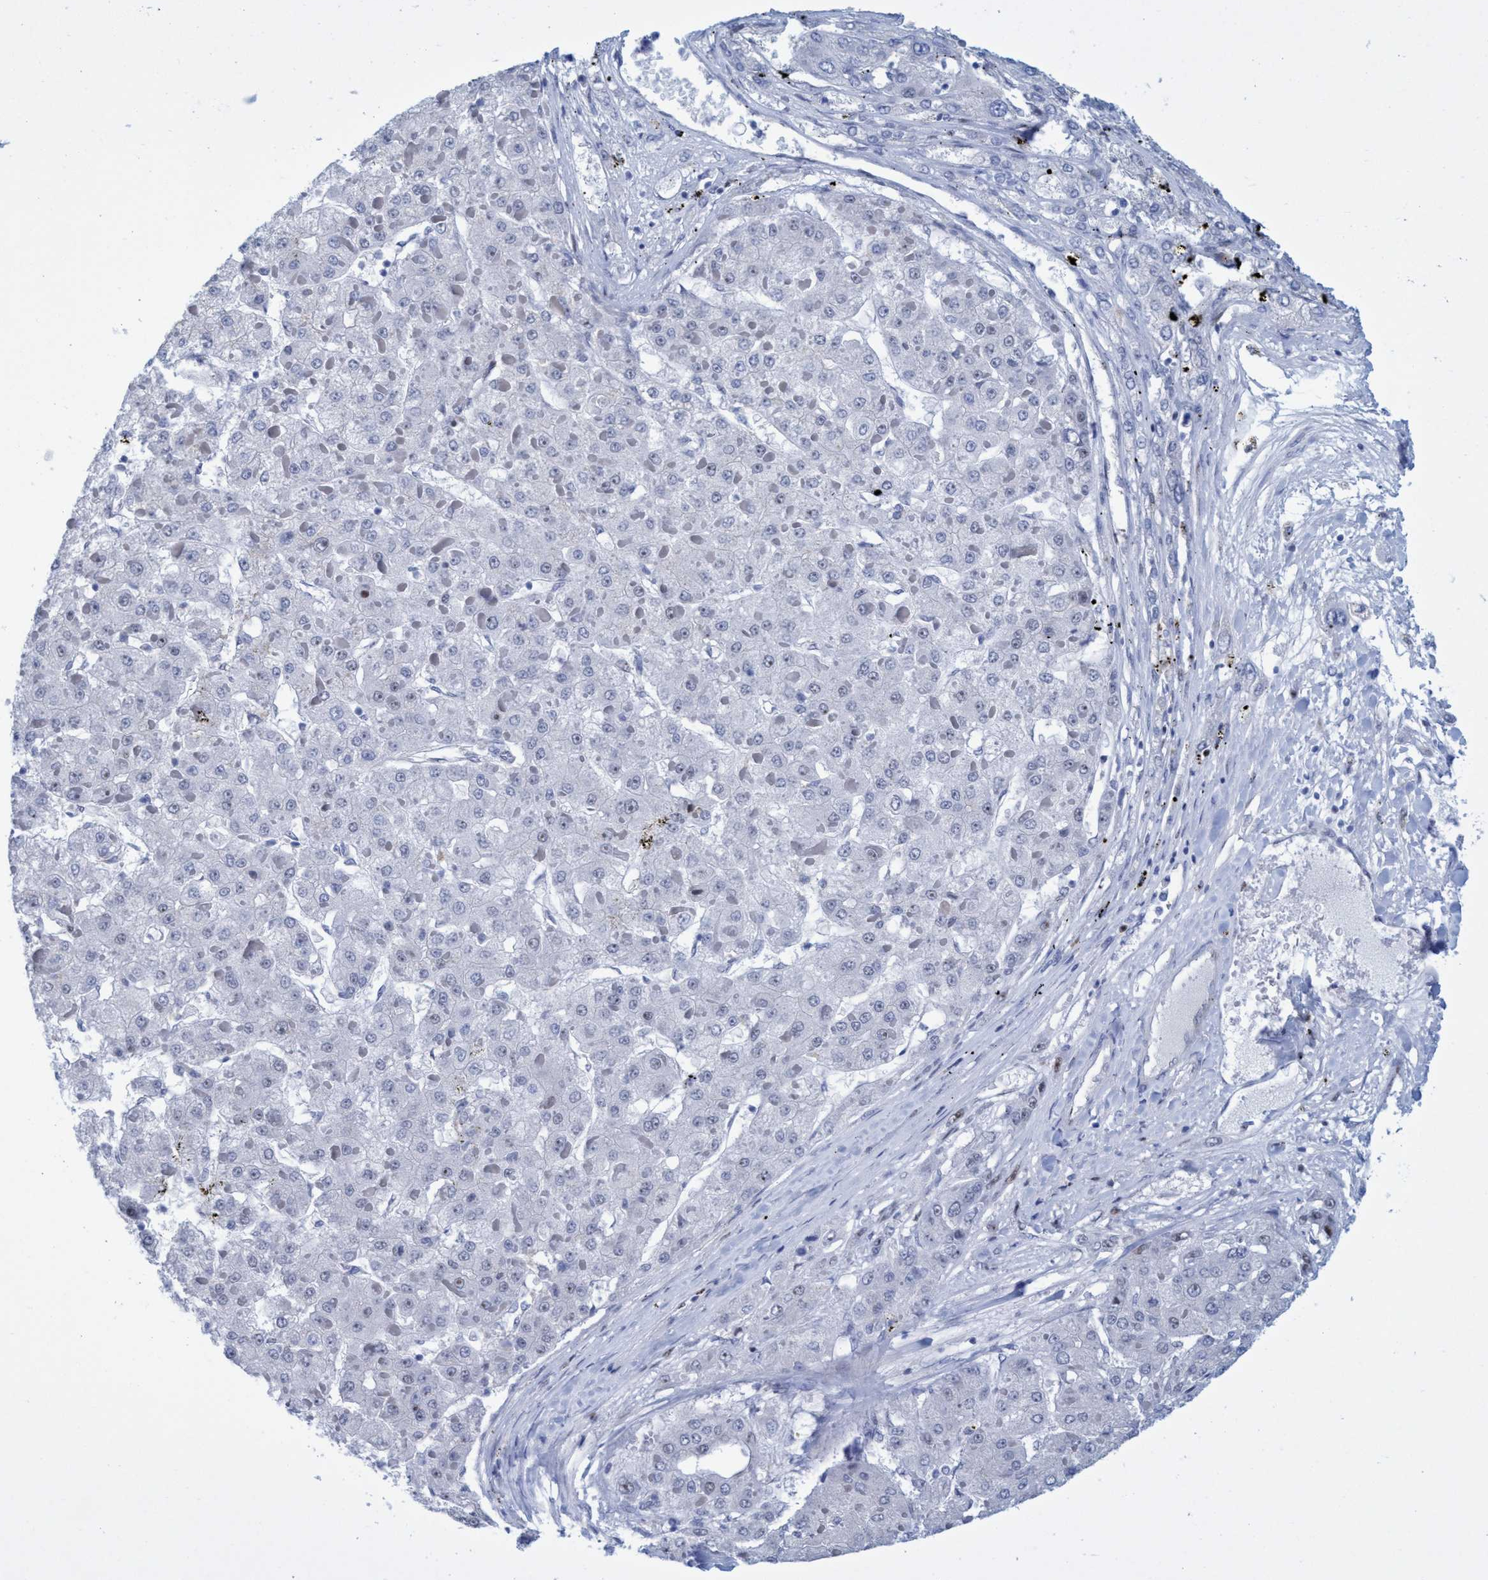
{"staining": {"intensity": "negative", "quantity": "none", "location": "none"}, "tissue": "liver cancer", "cell_type": "Tumor cells", "image_type": "cancer", "snomed": [{"axis": "morphology", "description": "Carcinoma, Hepatocellular, NOS"}, {"axis": "topography", "description": "Liver"}], "caption": "IHC histopathology image of hepatocellular carcinoma (liver) stained for a protein (brown), which reveals no expression in tumor cells.", "gene": "R3HCC1", "patient": {"sex": "female", "age": 73}}